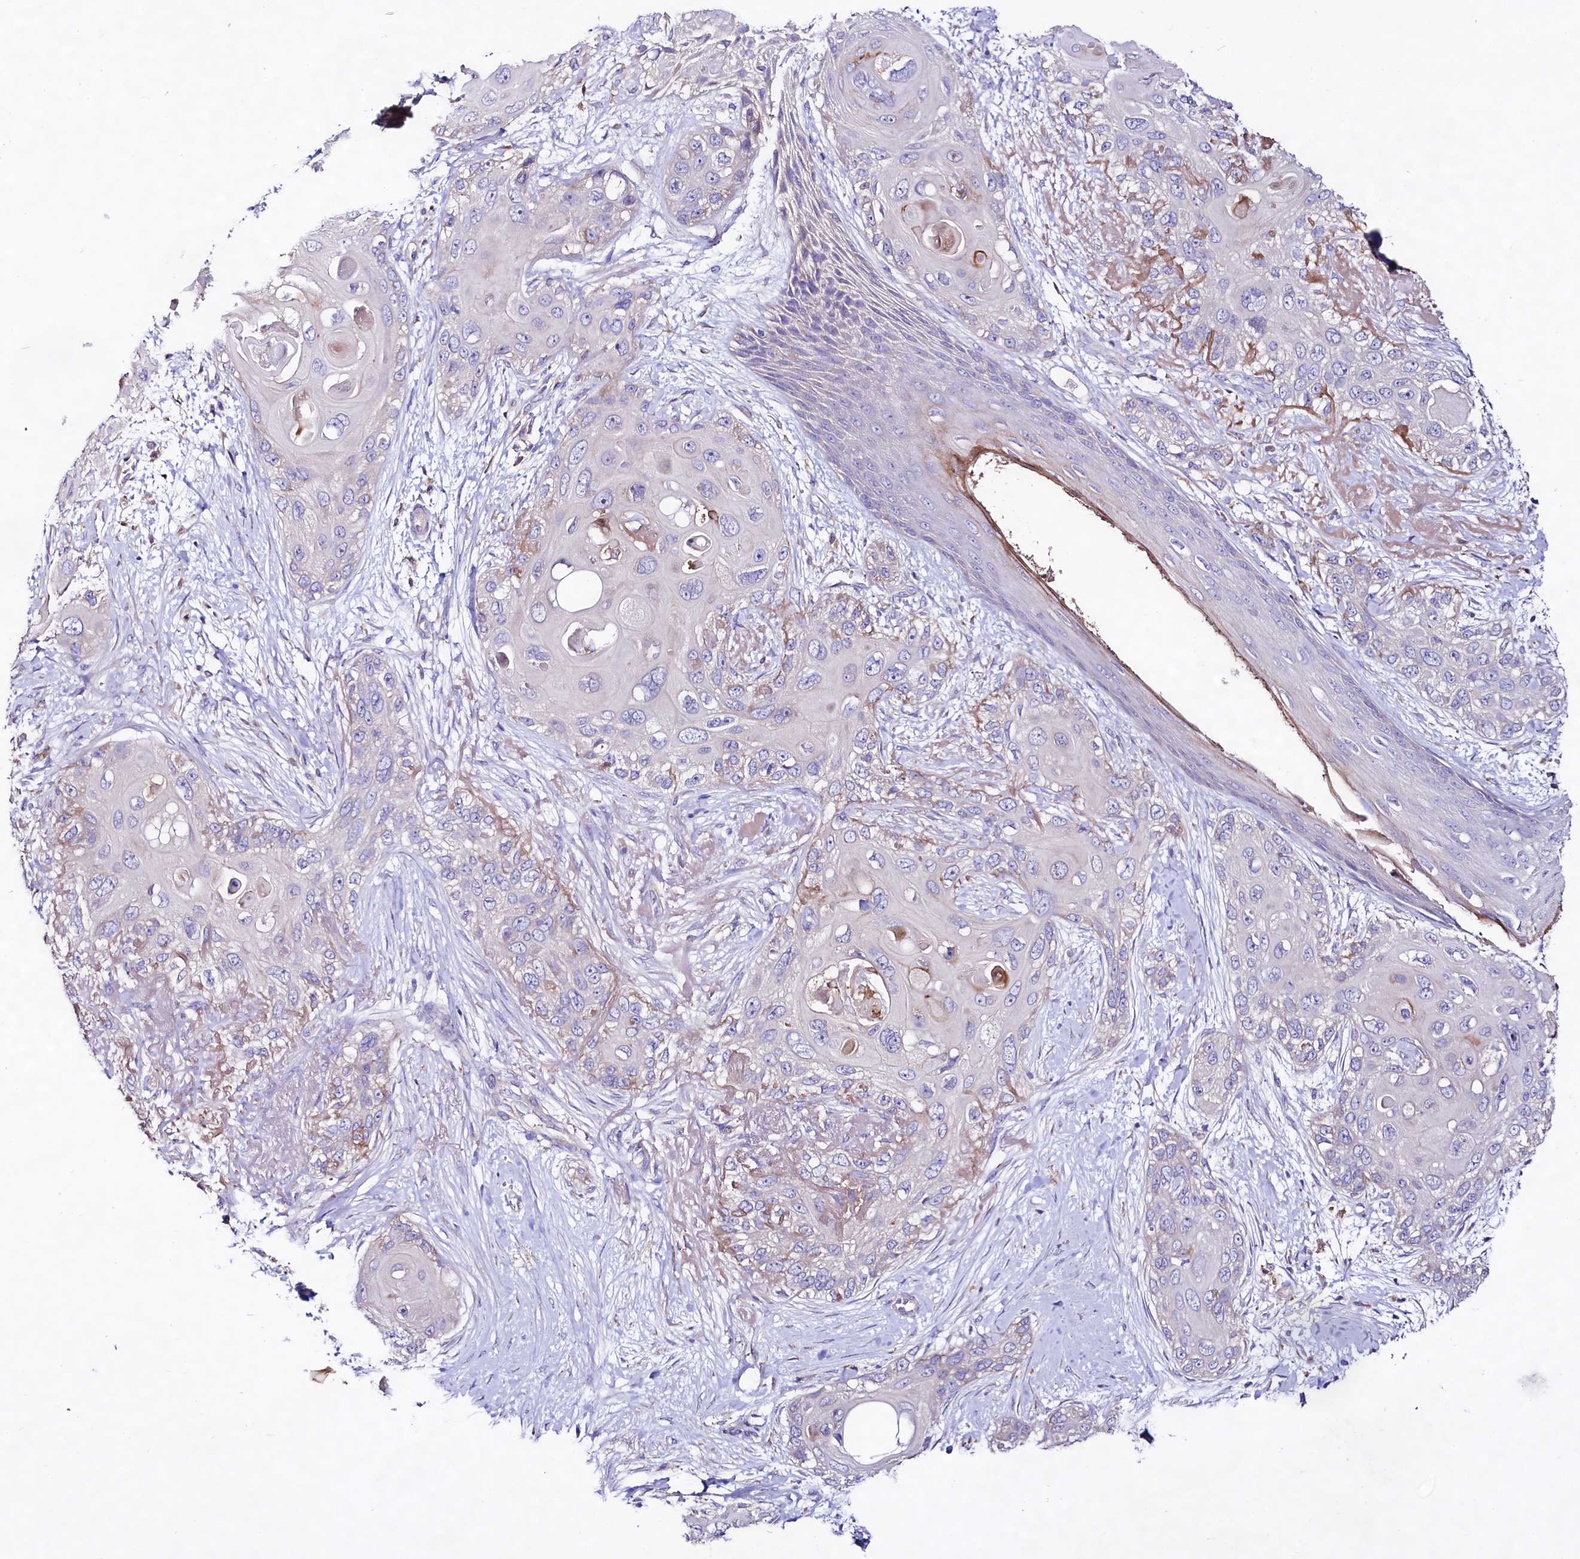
{"staining": {"intensity": "negative", "quantity": "none", "location": "none"}, "tissue": "skin cancer", "cell_type": "Tumor cells", "image_type": "cancer", "snomed": [{"axis": "morphology", "description": "Normal tissue, NOS"}, {"axis": "morphology", "description": "Squamous cell carcinoma, NOS"}, {"axis": "topography", "description": "Skin"}], "caption": "There is no significant staining in tumor cells of skin cancer. (IHC, brightfield microscopy, high magnification).", "gene": "DMXL2", "patient": {"sex": "male", "age": 72}}